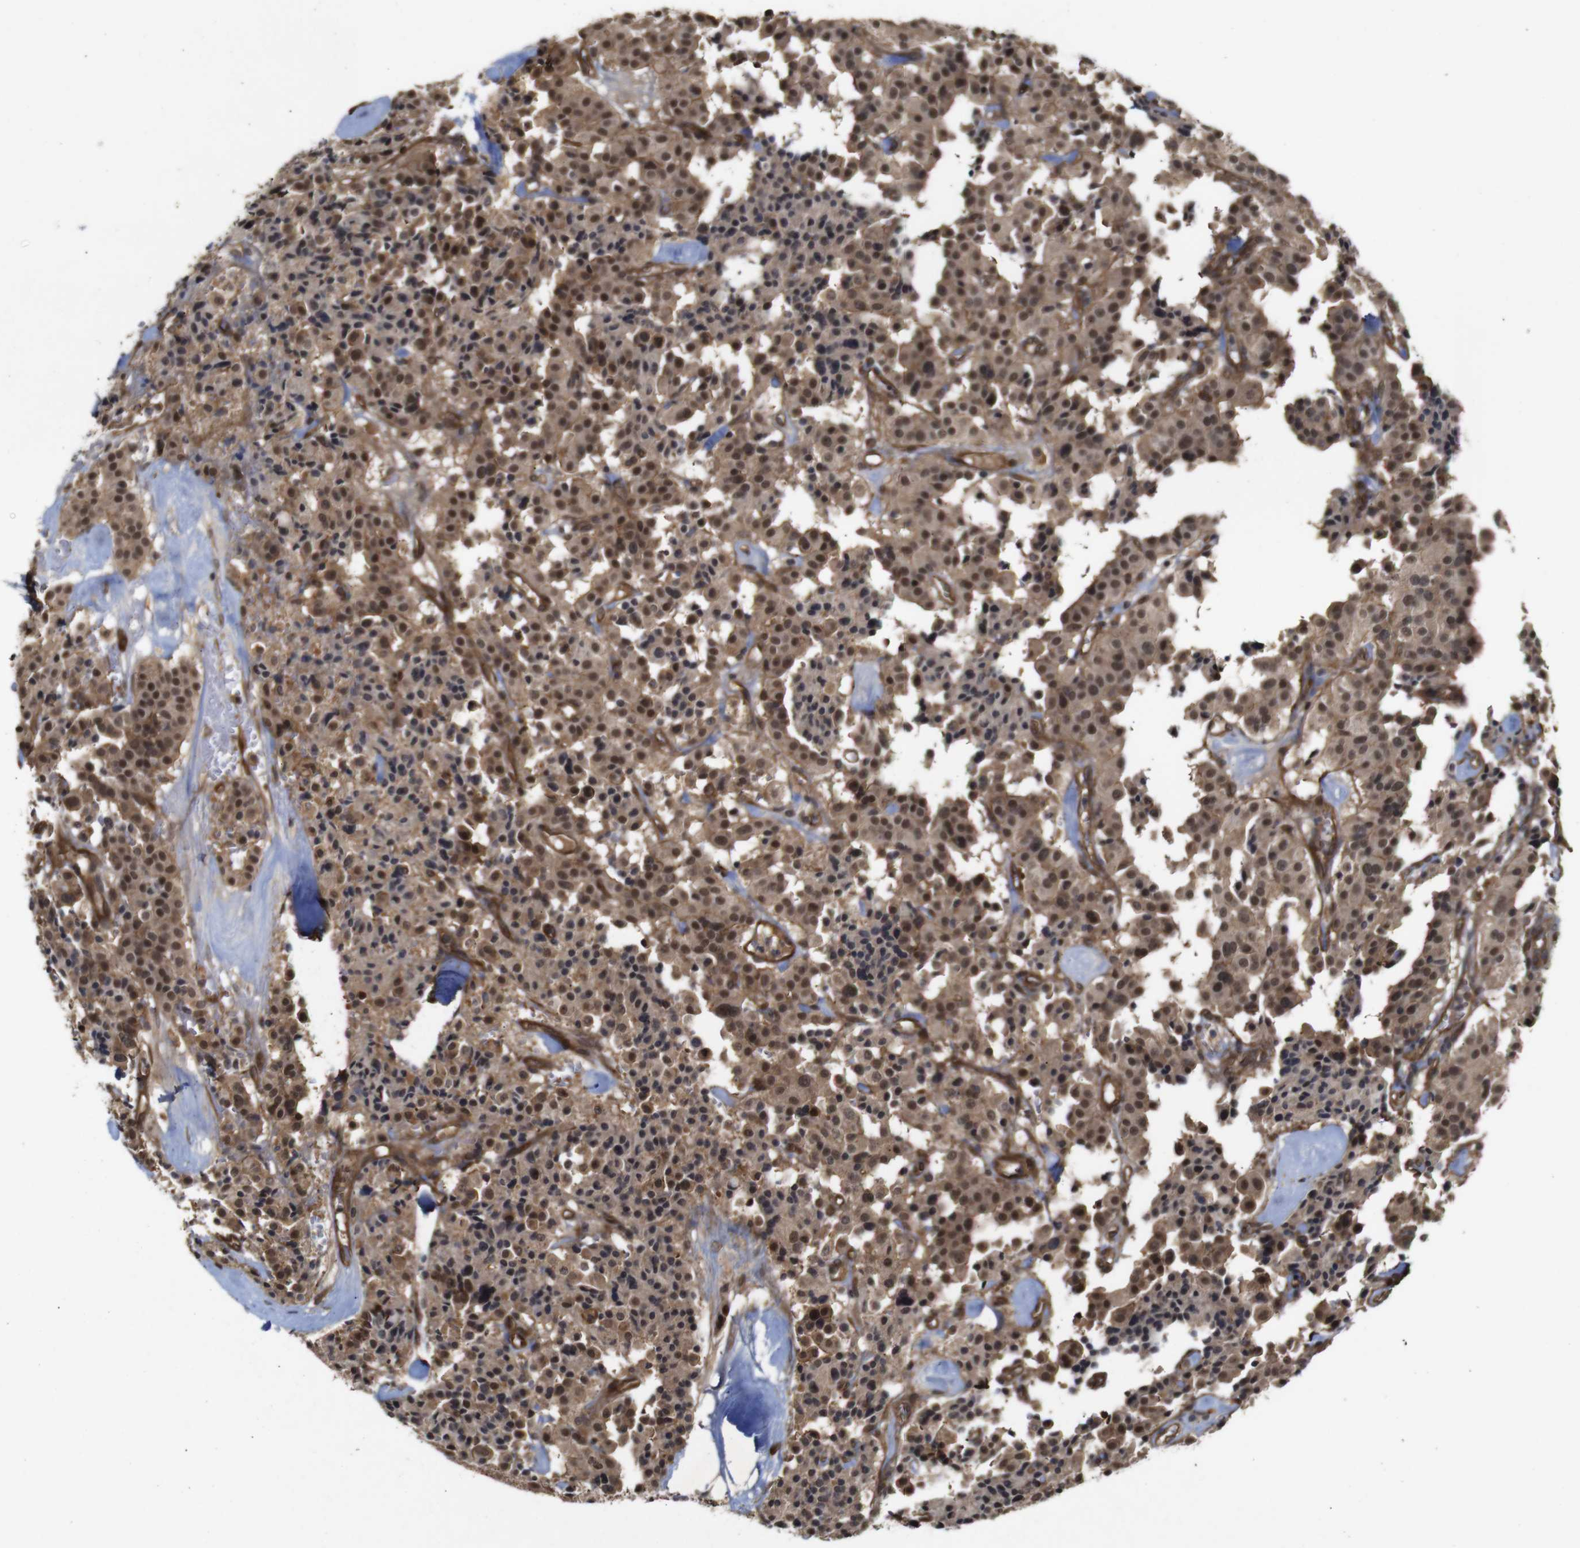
{"staining": {"intensity": "moderate", "quantity": ">75%", "location": "cytoplasmic/membranous,nuclear"}, "tissue": "carcinoid", "cell_type": "Tumor cells", "image_type": "cancer", "snomed": [{"axis": "morphology", "description": "Carcinoid, malignant, NOS"}, {"axis": "topography", "description": "Lung"}], "caption": "Moderate cytoplasmic/membranous and nuclear expression is present in about >75% of tumor cells in carcinoid. The staining was performed using DAB (3,3'-diaminobenzidine), with brown indicating positive protein expression. Nuclei are stained blue with hematoxylin.", "gene": "NANOS1", "patient": {"sex": "male", "age": 30}}